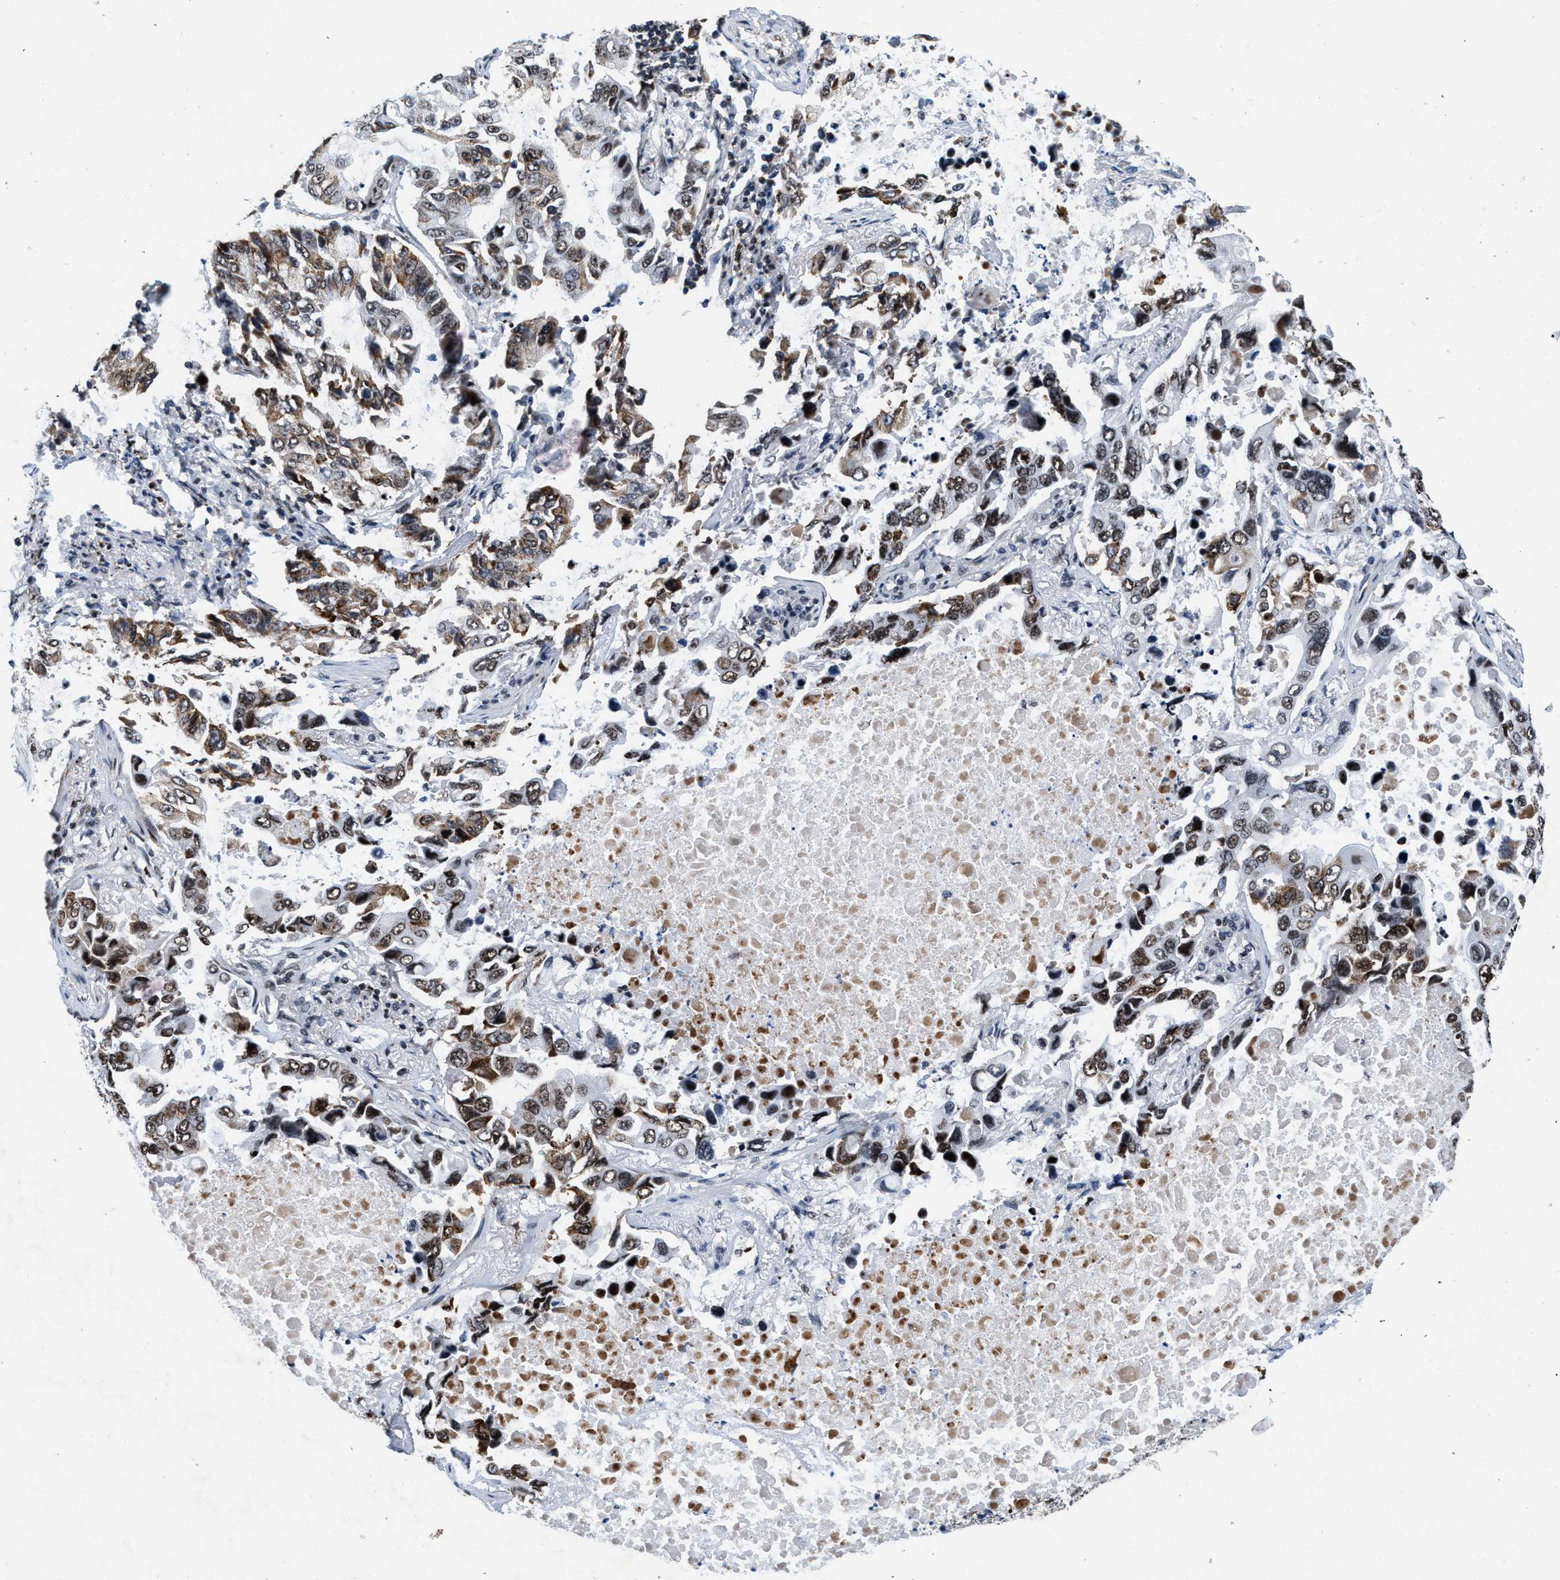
{"staining": {"intensity": "moderate", "quantity": ">75%", "location": "cytoplasmic/membranous,nuclear"}, "tissue": "lung cancer", "cell_type": "Tumor cells", "image_type": "cancer", "snomed": [{"axis": "morphology", "description": "Adenocarcinoma, NOS"}, {"axis": "topography", "description": "Lung"}], "caption": "High-power microscopy captured an IHC image of lung cancer (adenocarcinoma), revealing moderate cytoplasmic/membranous and nuclear staining in about >75% of tumor cells. (Stains: DAB in brown, nuclei in blue, Microscopy: brightfield microscopy at high magnification).", "gene": "SUPT16H", "patient": {"sex": "male", "age": 64}}